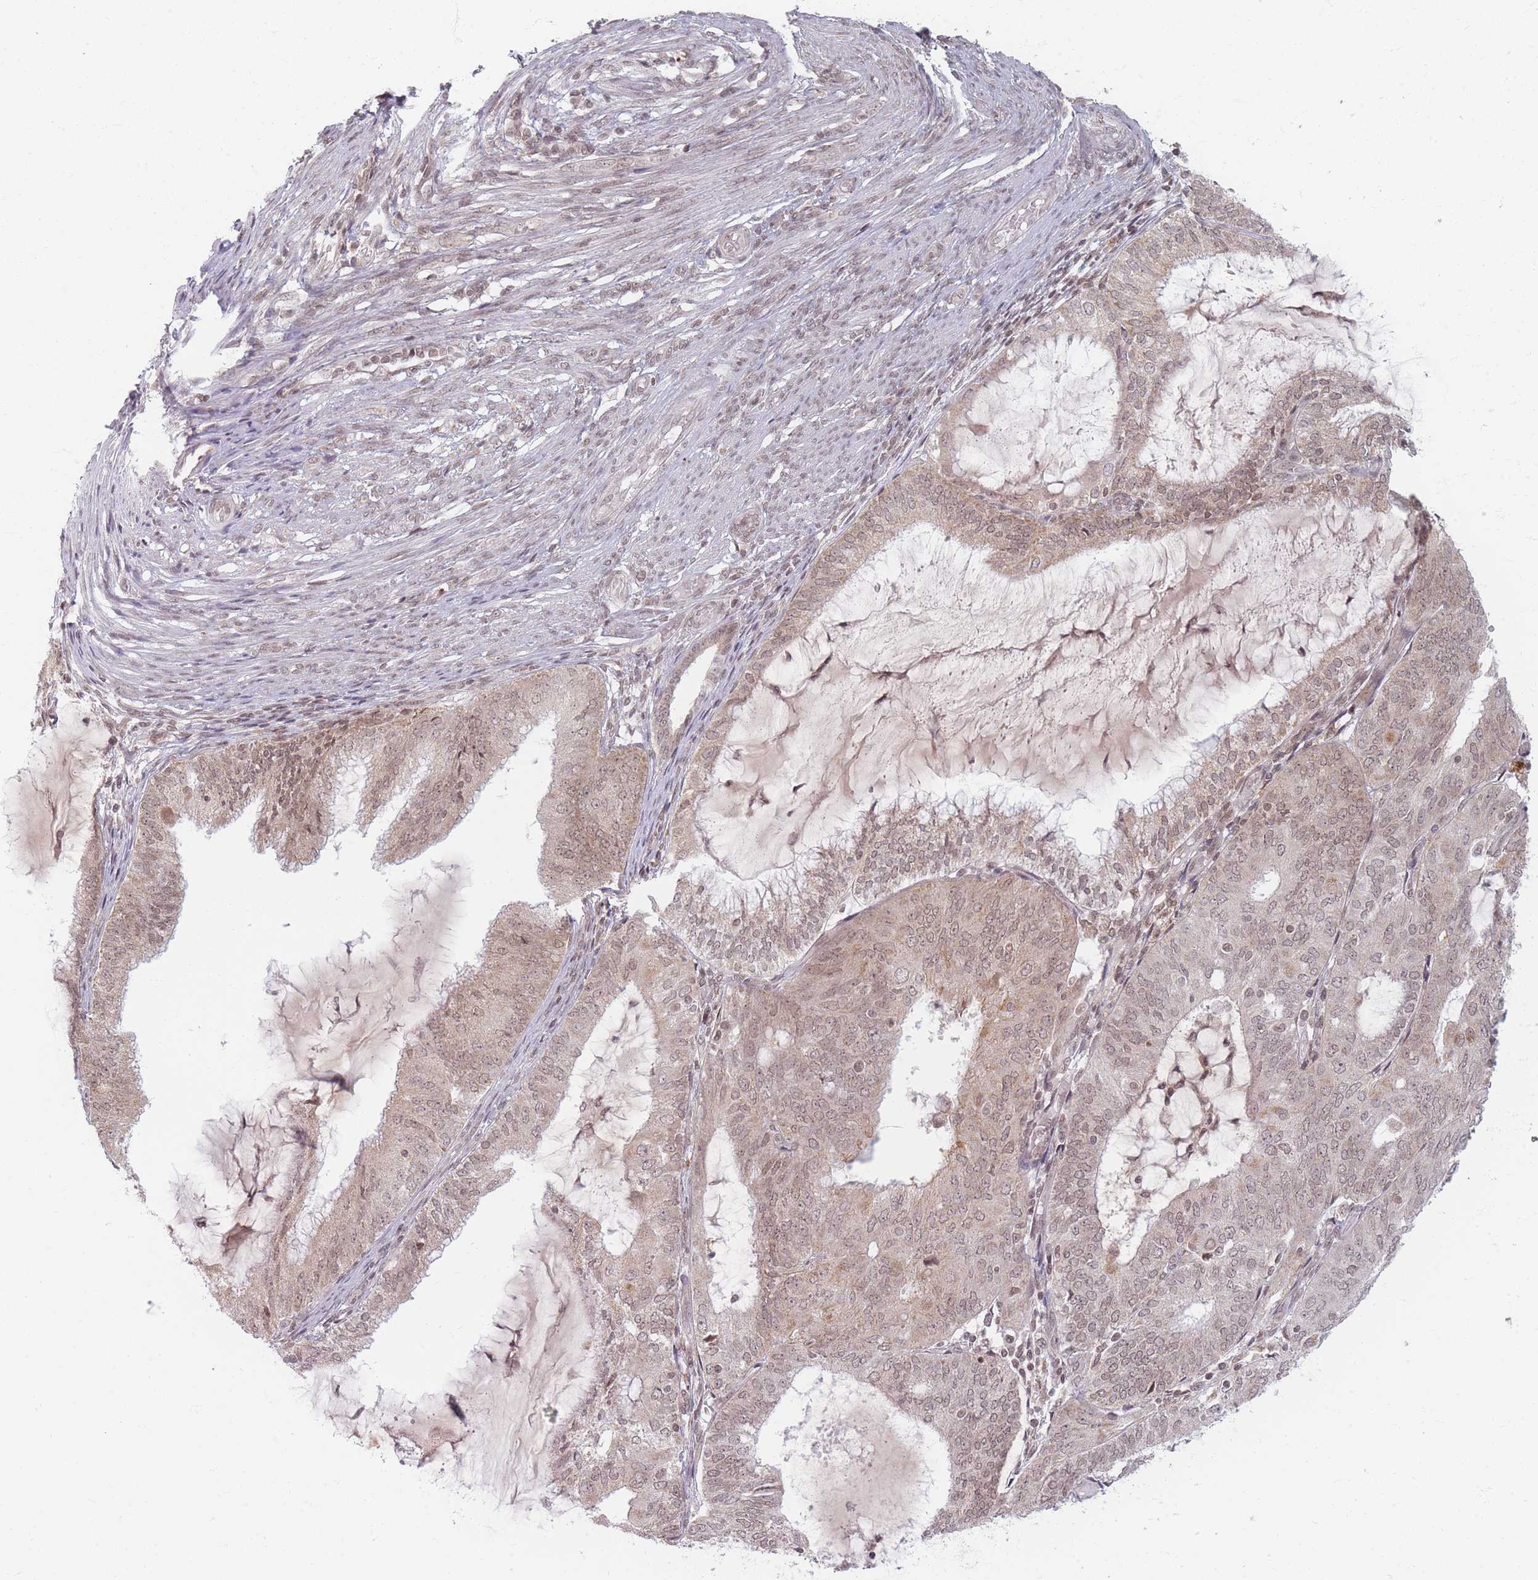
{"staining": {"intensity": "weak", "quantity": ">75%", "location": "cytoplasmic/membranous,nuclear"}, "tissue": "endometrial cancer", "cell_type": "Tumor cells", "image_type": "cancer", "snomed": [{"axis": "morphology", "description": "Adenocarcinoma, NOS"}, {"axis": "topography", "description": "Endometrium"}], "caption": "Immunohistochemistry photomicrograph of neoplastic tissue: endometrial cancer stained using immunohistochemistry (IHC) shows low levels of weak protein expression localized specifically in the cytoplasmic/membranous and nuclear of tumor cells, appearing as a cytoplasmic/membranous and nuclear brown color.", "gene": "SPATA45", "patient": {"sex": "female", "age": 81}}